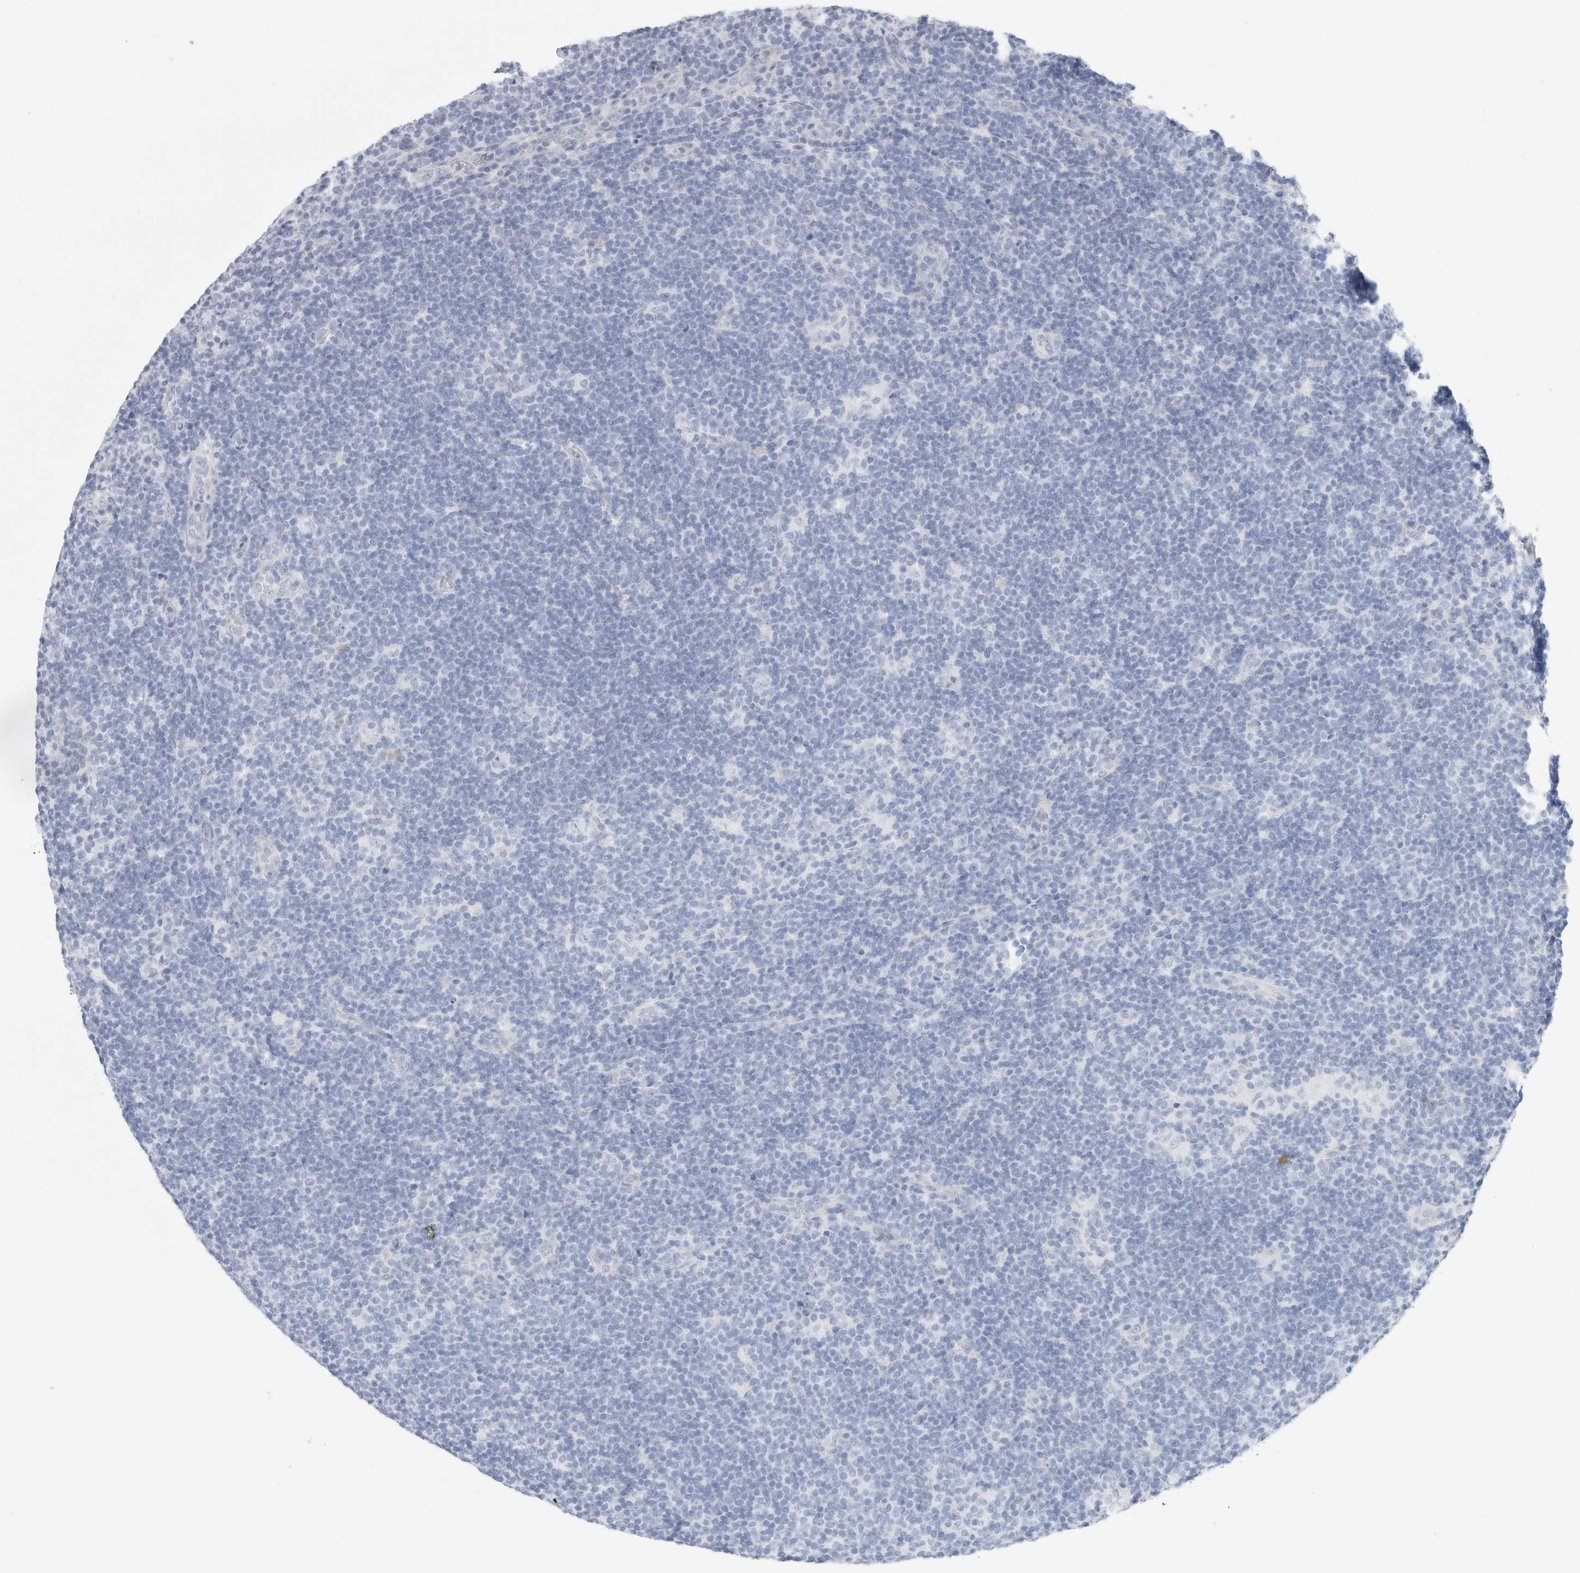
{"staining": {"intensity": "negative", "quantity": "none", "location": "none"}, "tissue": "lymphoma", "cell_type": "Tumor cells", "image_type": "cancer", "snomed": [{"axis": "morphology", "description": "Hodgkin's disease, NOS"}, {"axis": "topography", "description": "Lymph node"}], "caption": "Hodgkin's disease was stained to show a protein in brown. There is no significant expression in tumor cells.", "gene": "RTN4", "patient": {"sex": "female", "age": 57}}